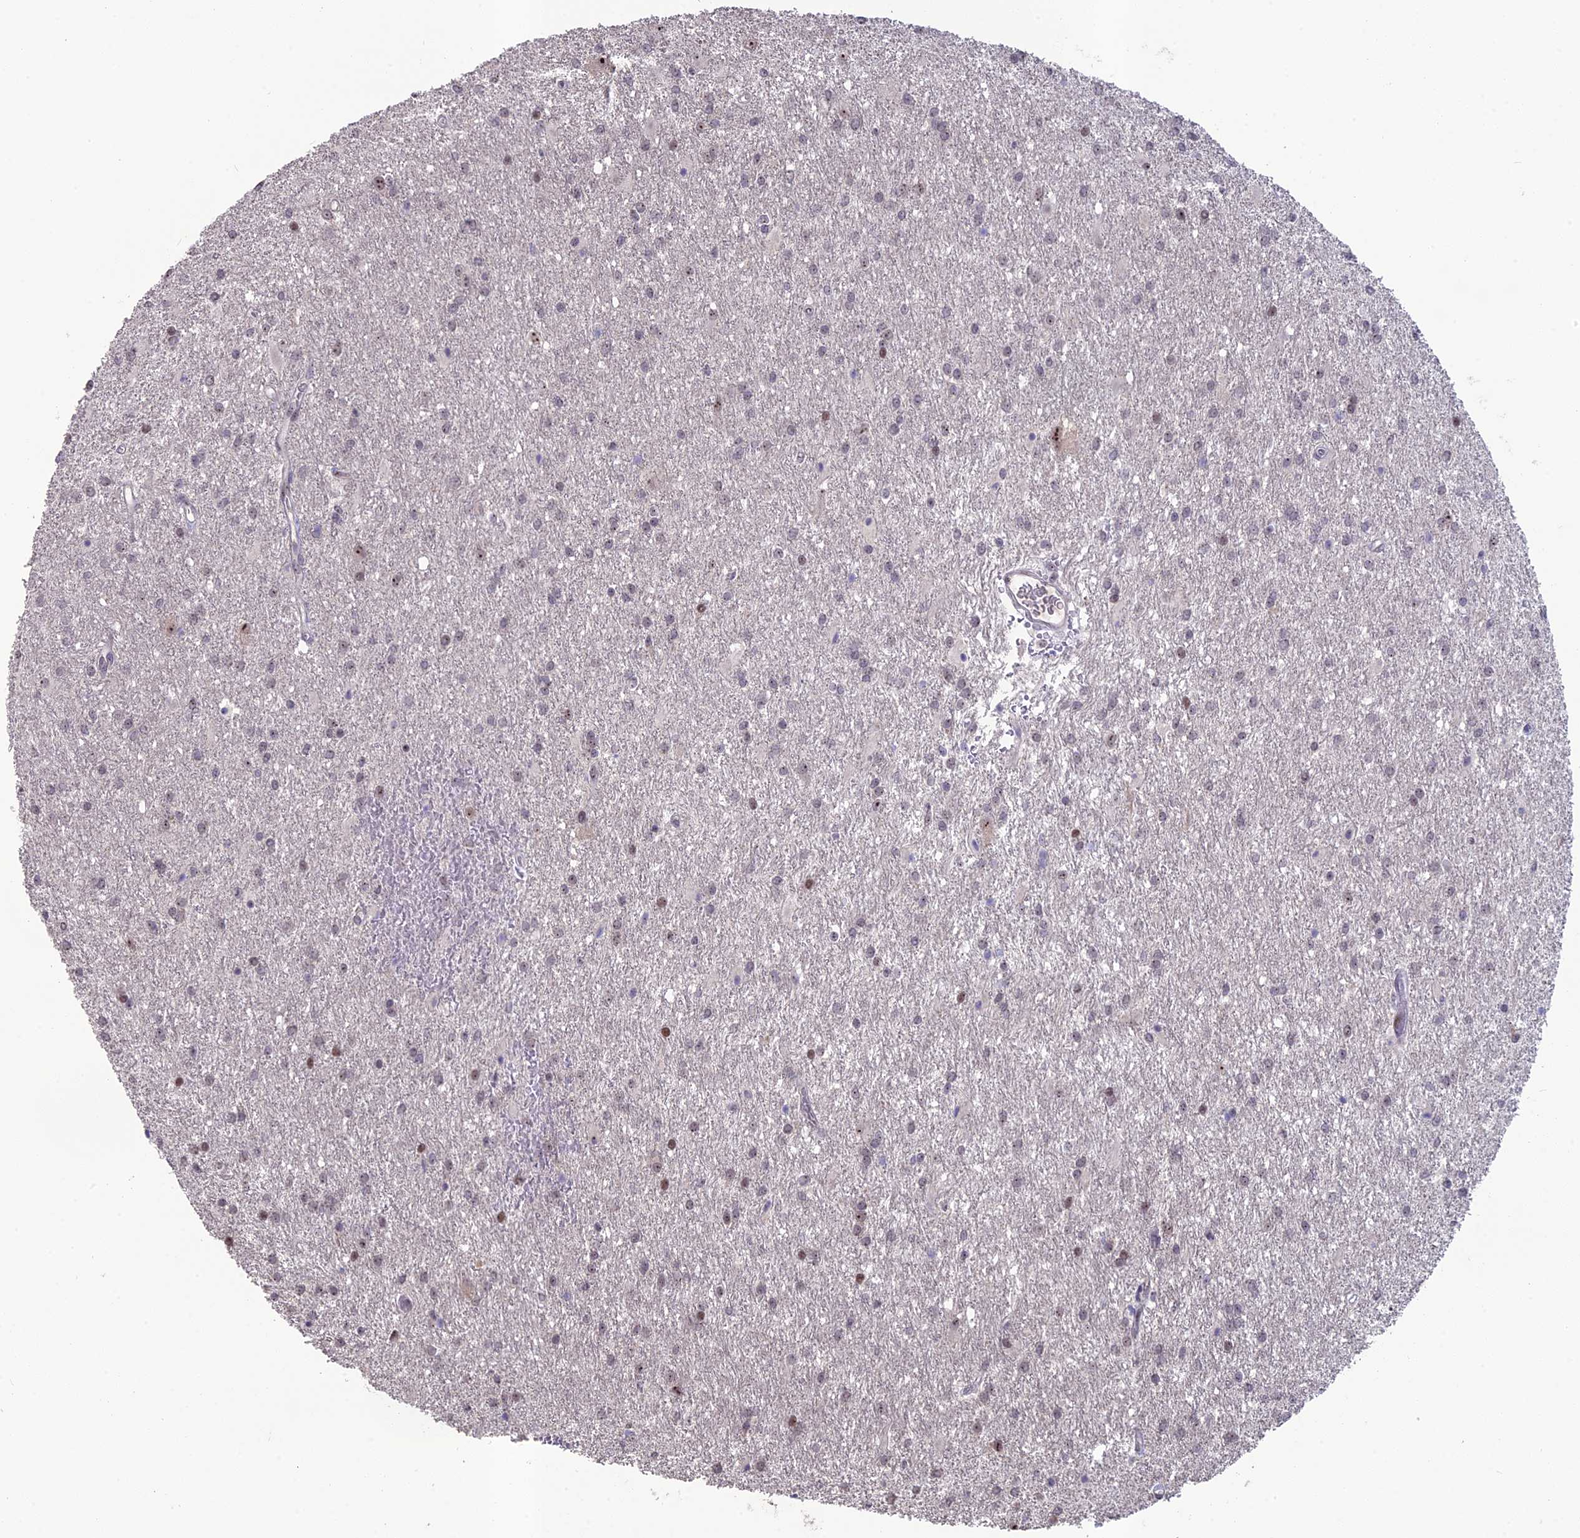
{"staining": {"intensity": "moderate", "quantity": "<25%", "location": "nuclear"}, "tissue": "glioma", "cell_type": "Tumor cells", "image_type": "cancer", "snomed": [{"axis": "morphology", "description": "Glioma, malignant, High grade"}, {"axis": "topography", "description": "Brain"}], "caption": "IHC (DAB) staining of human malignant high-grade glioma reveals moderate nuclear protein expression in about <25% of tumor cells.", "gene": "FAM131A", "patient": {"sex": "female", "age": 50}}